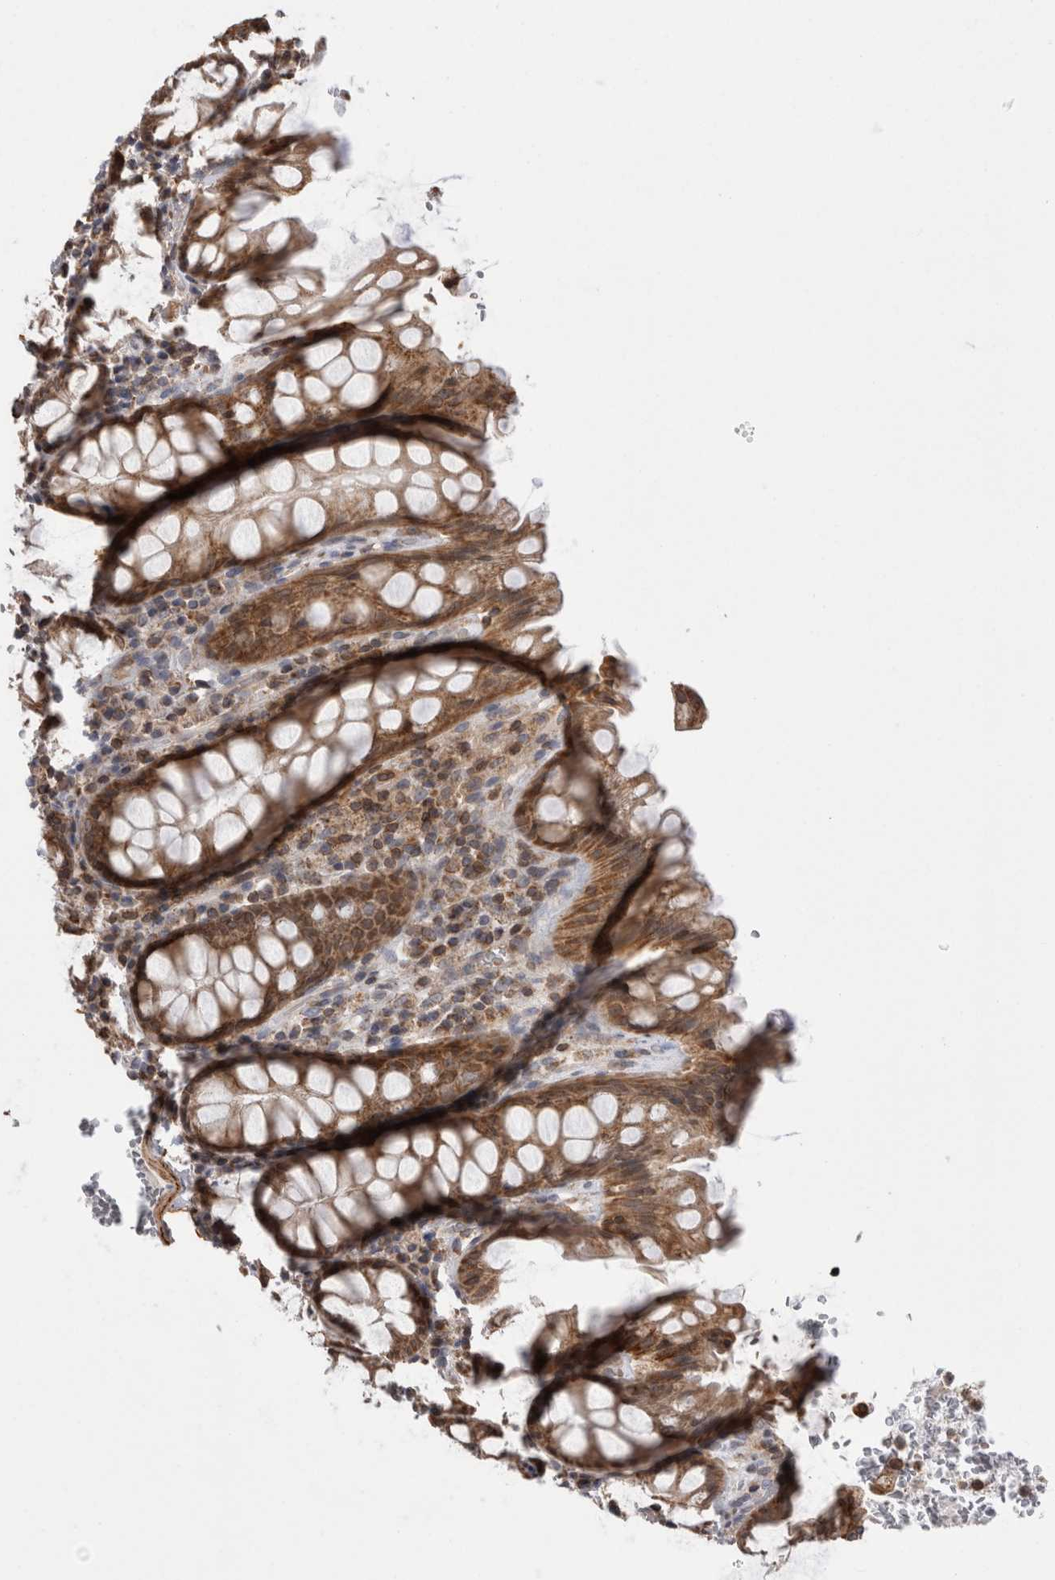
{"staining": {"intensity": "strong", "quantity": "25%-75%", "location": "cytoplasmic/membranous"}, "tissue": "rectum", "cell_type": "Glandular cells", "image_type": "normal", "snomed": [{"axis": "morphology", "description": "Normal tissue, NOS"}, {"axis": "topography", "description": "Rectum"}], "caption": "Immunohistochemical staining of benign human rectum exhibits high levels of strong cytoplasmic/membranous positivity in about 25%-75% of glandular cells.", "gene": "DARS2", "patient": {"sex": "male", "age": 64}}